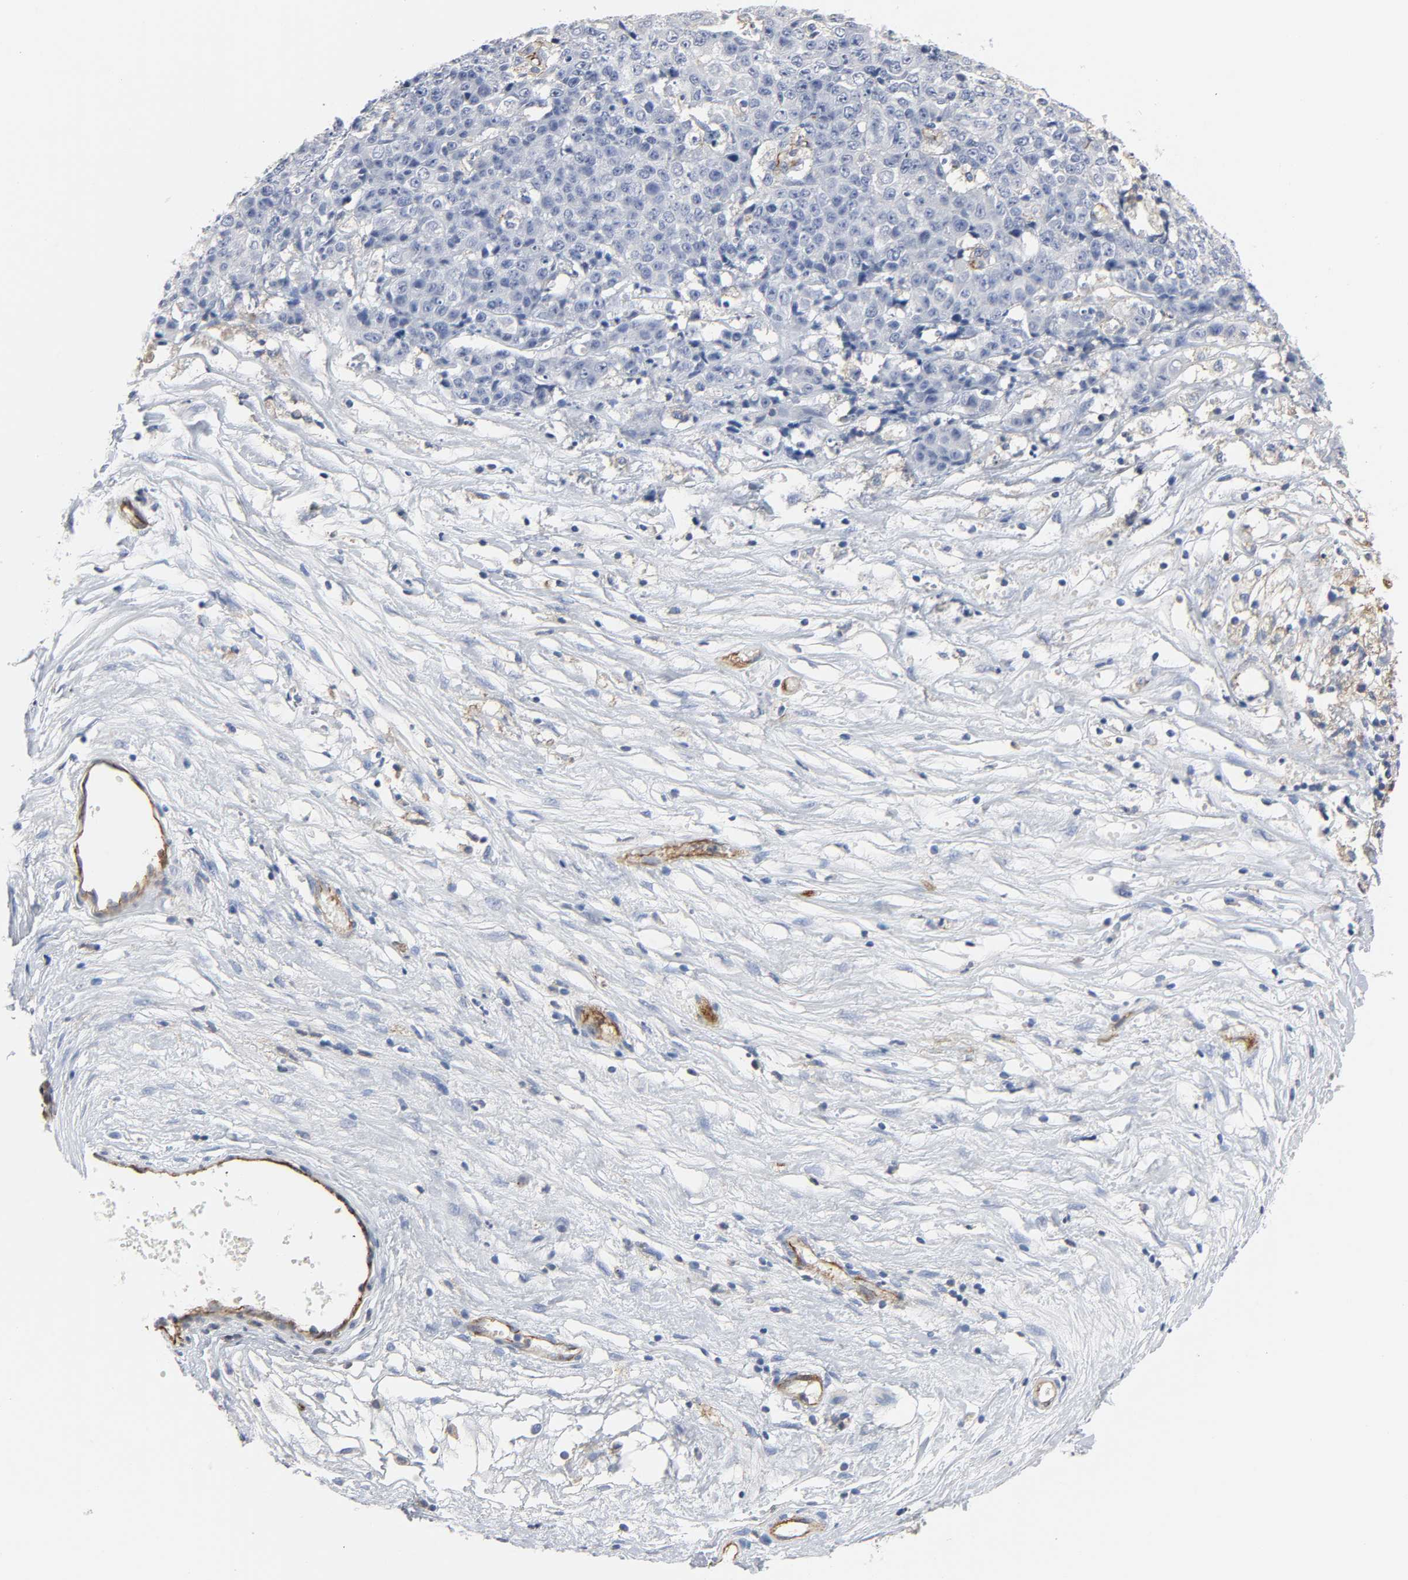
{"staining": {"intensity": "negative", "quantity": "none", "location": "none"}, "tissue": "ovarian cancer", "cell_type": "Tumor cells", "image_type": "cancer", "snomed": [{"axis": "morphology", "description": "Carcinoma, endometroid"}, {"axis": "topography", "description": "Ovary"}], "caption": "High power microscopy histopathology image of an immunohistochemistry histopathology image of ovarian endometroid carcinoma, revealing no significant expression in tumor cells.", "gene": "PECAM1", "patient": {"sex": "female", "age": 42}}